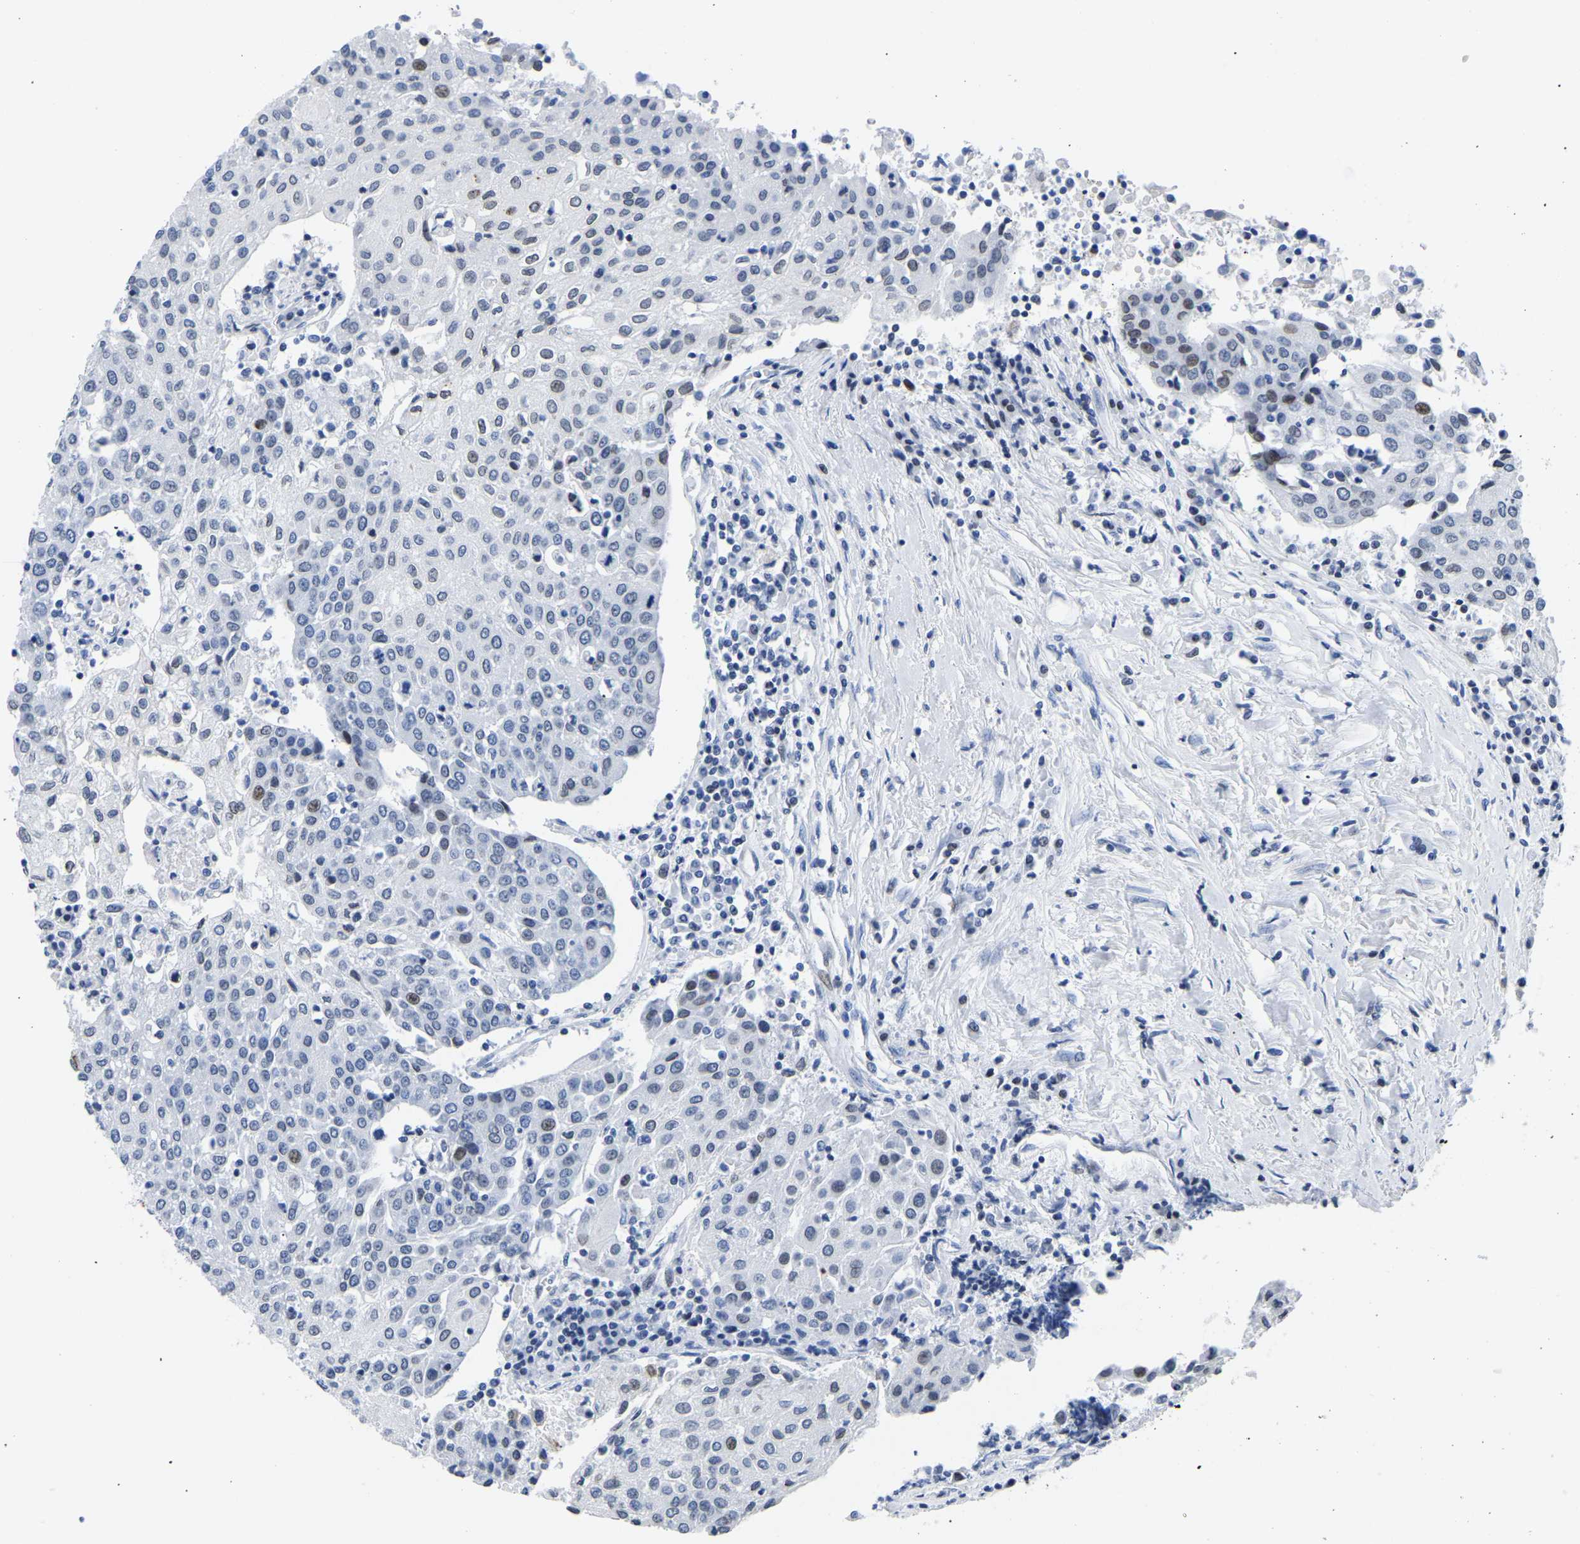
{"staining": {"intensity": "weak", "quantity": "<25%", "location": "nuclear"}, "tissue": "urothelial cancer", "cell_type": "Tumor cells", "image_type": "cancer", "snomed": [{"axis": "morphology", "description": "Urothelial carcinoma, High grade"}, {"axis": "topography", "description": "Urinary bladder"}], "caption": "The immunohistochemistry micrograph has no significant positivity in tumor cells of urothelial carcinoma (high-grade) tissue.", "gene": "UPK3A", "patient": {"sex": "female", "age": 85}}